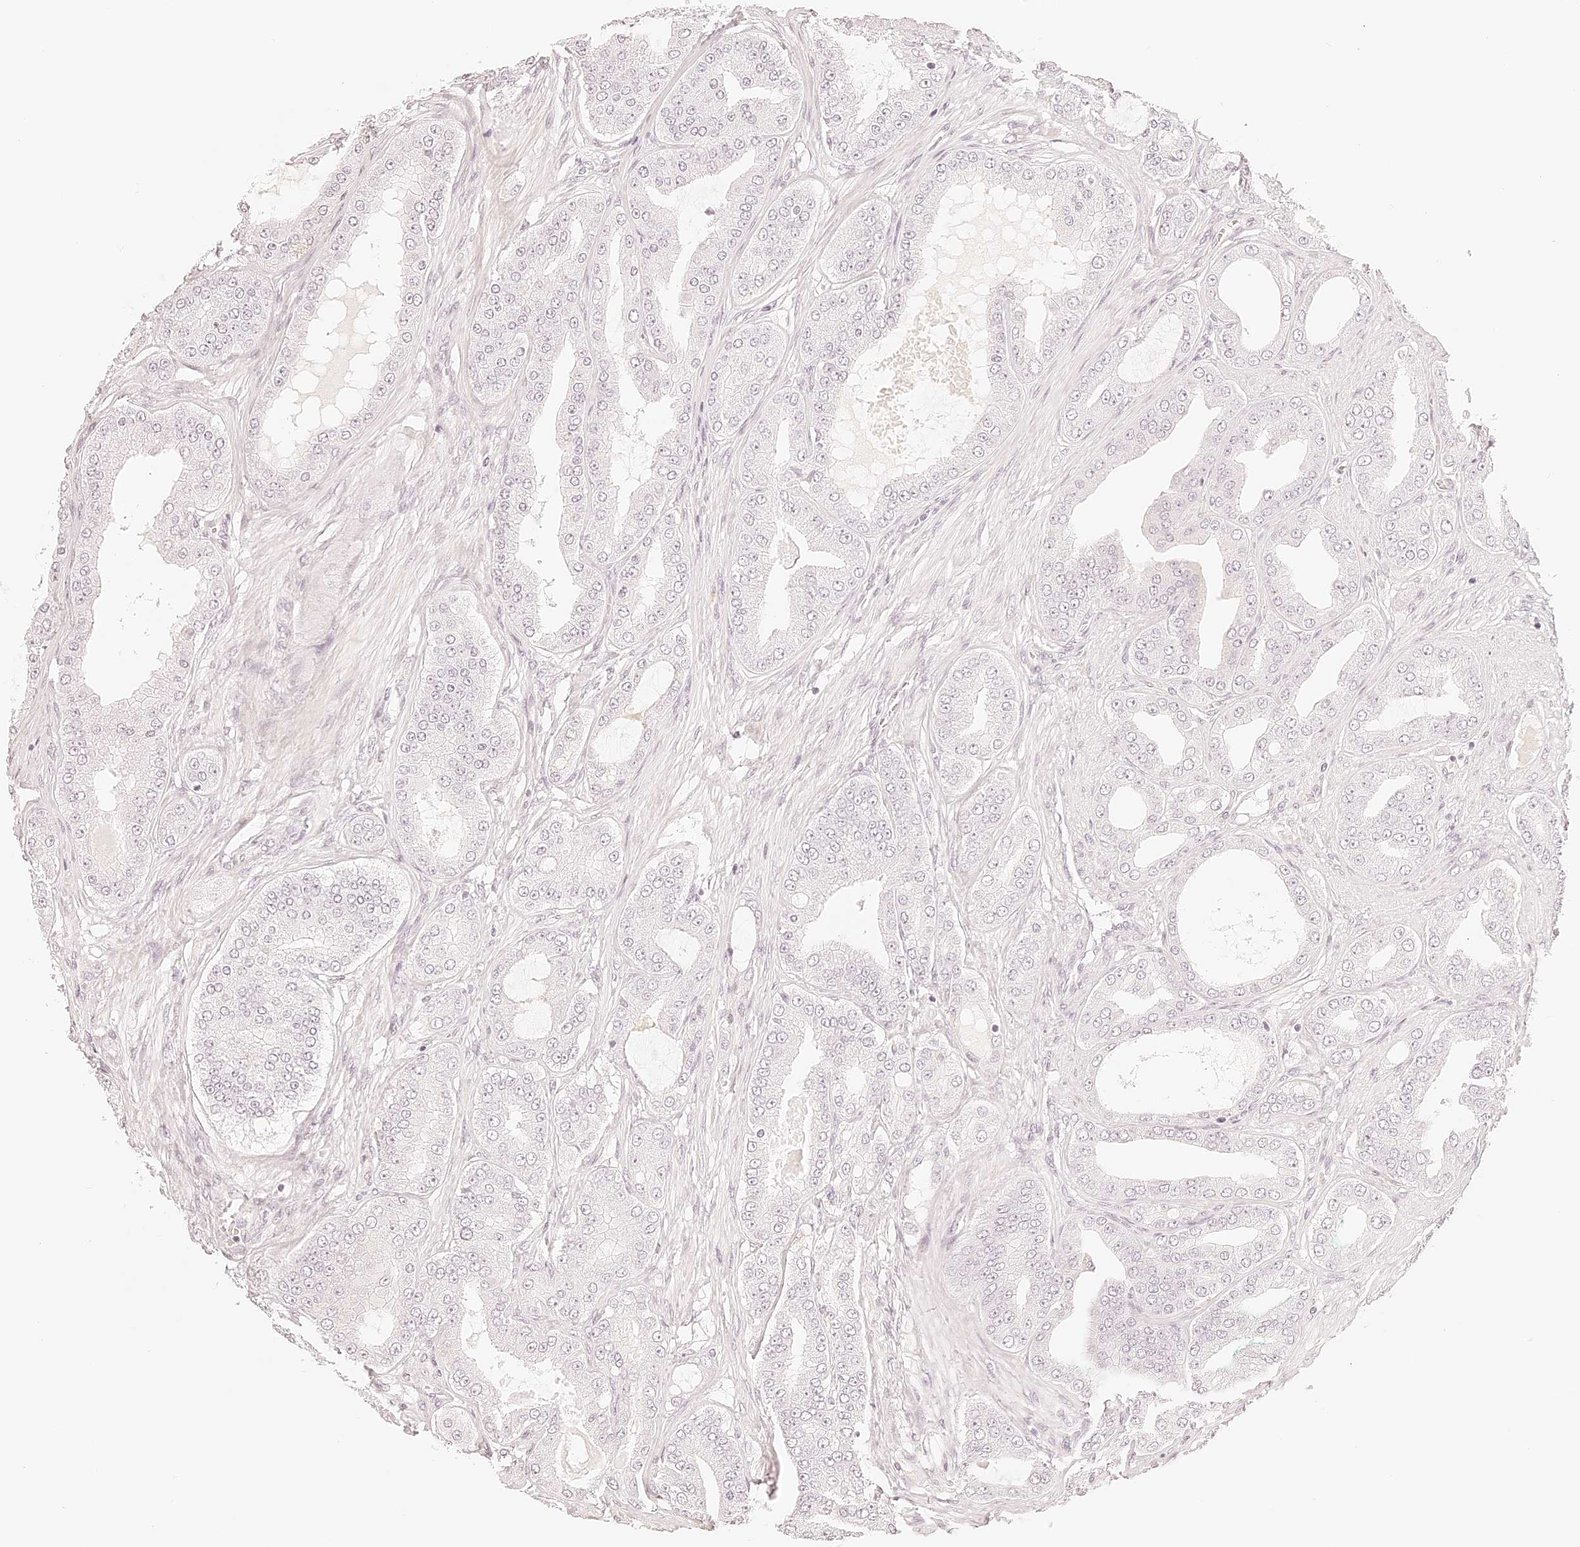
{"staining": {"intensity": "negative", "quantity": "none", "location": "none"}, "tissue": "prostate cancer", "cell_type": "Tumor cells", "image_type": "cancer", "snomed": [{"axis": "morphology", "description": "Adenocarcinoma, High grade"}, {"axis": "topography", "description": "Prostate"}], "caption": "Immunohistochemistry micrograph of high-grade adenocarcinoma (prostate) stained for a protein (brown), which reveals no expression in tumor cells. (DAB IHC visualized using brightfield microscopy, high magnification).", "gene": "TRIM45", "patient": {"sex": "male", "age": 60}}